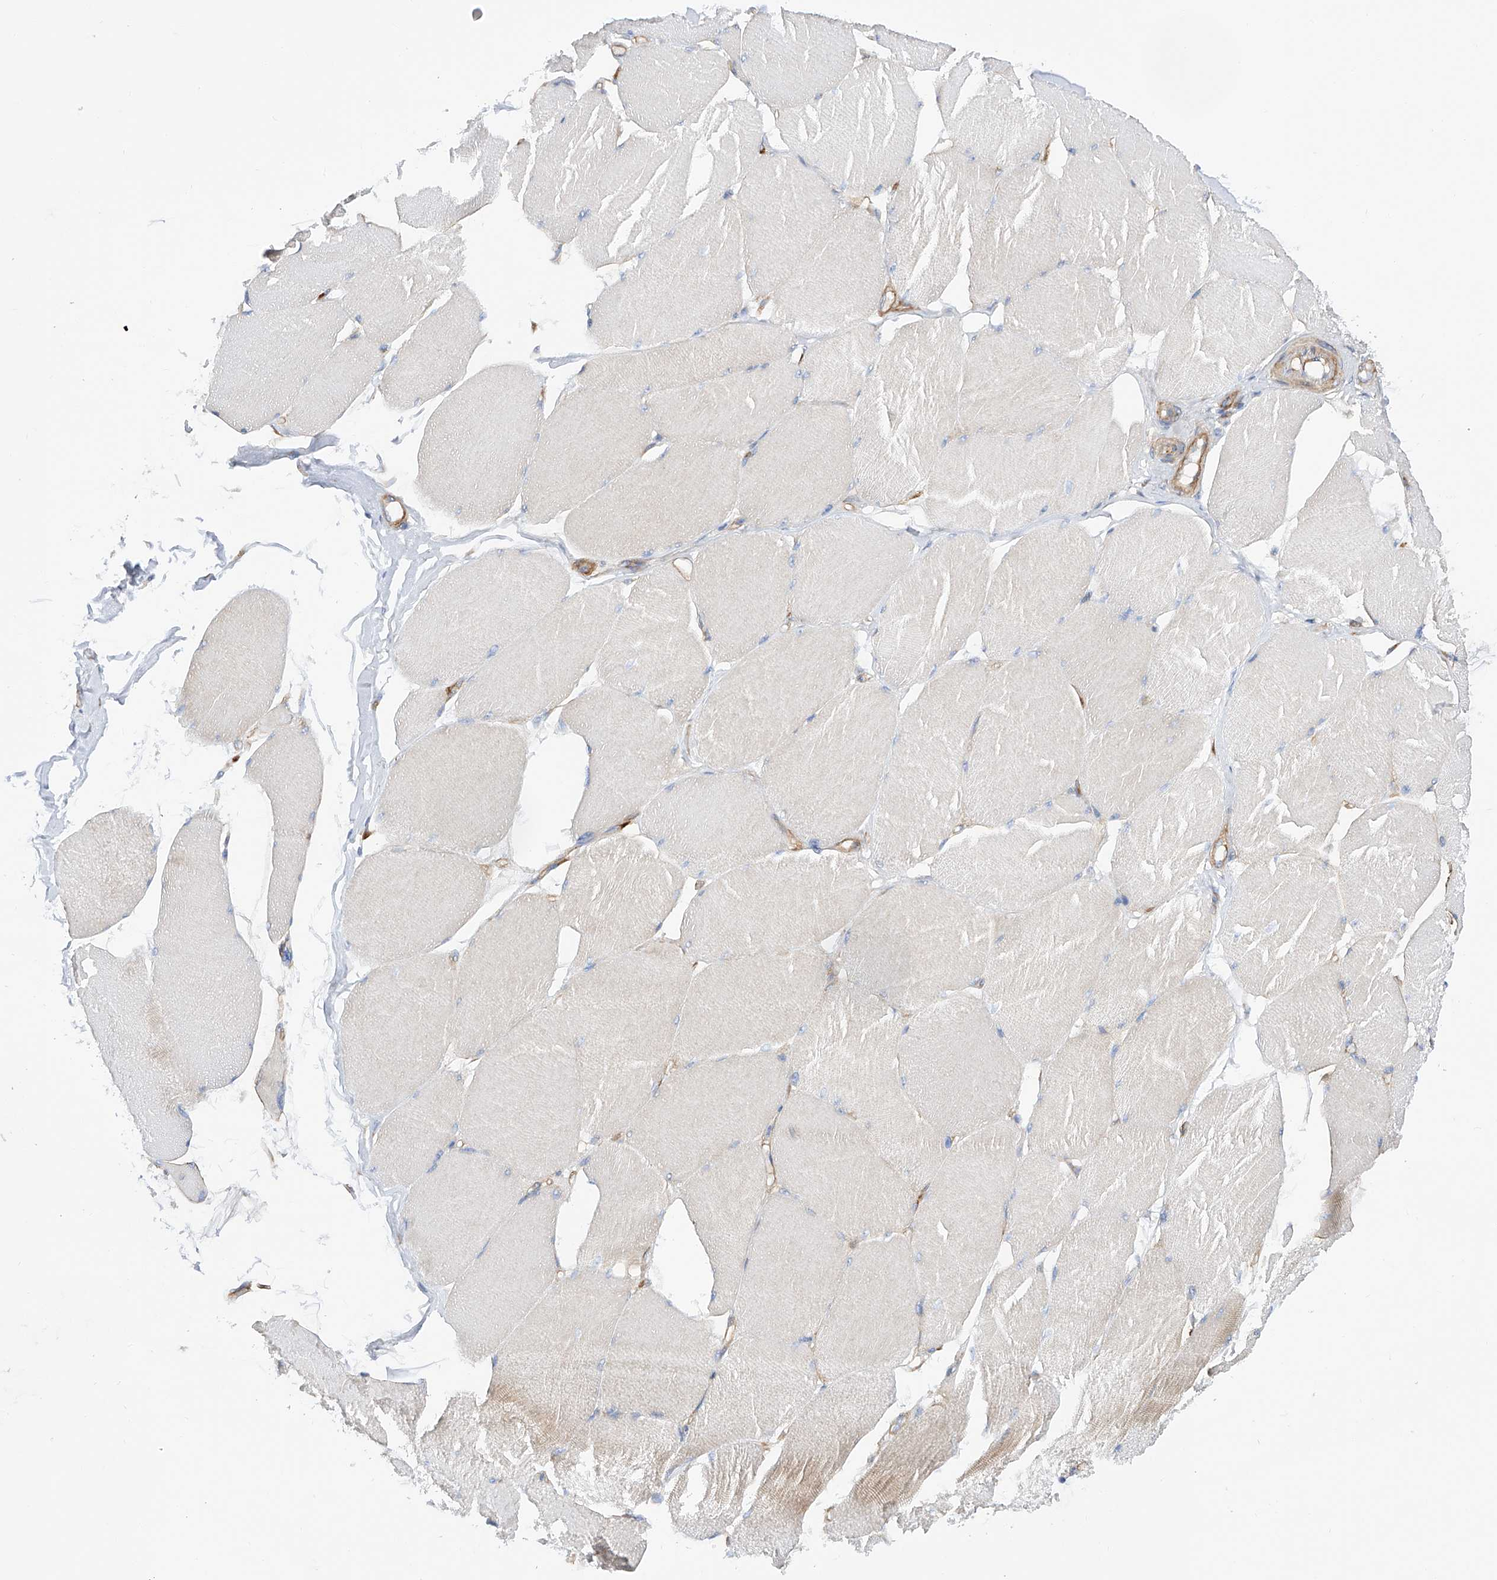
{"staining": {"intensity": "negative", "quantity": "none", "location": "none"}, "tissue": "skeletal muscle", "cell_type": "Myocytes", "image_type": "normal", "snomed": [{"axis": "morphology", "description": "Normal tissue, NOS"}, {"axis": "topography", "description": "Skin"}, {"axis": "topography", "description": "Skeletal muscle"}], "caption": "Immunohistochemistry micrograph of normal skeletal muscle: skeletal muscle stained with DAB (3,3'-diaminobenzidine) demonstrates no significant protein positivity in myocytes. Brightfield microscopy of immunohistochemistry (IHC) stained with DAB (3,3'-diaminobenzidine) (brown) and hematoxylin (blue), captured at high magnification.", "gene": "LCA5", "patient": {"sex": "male", "age": 83}}